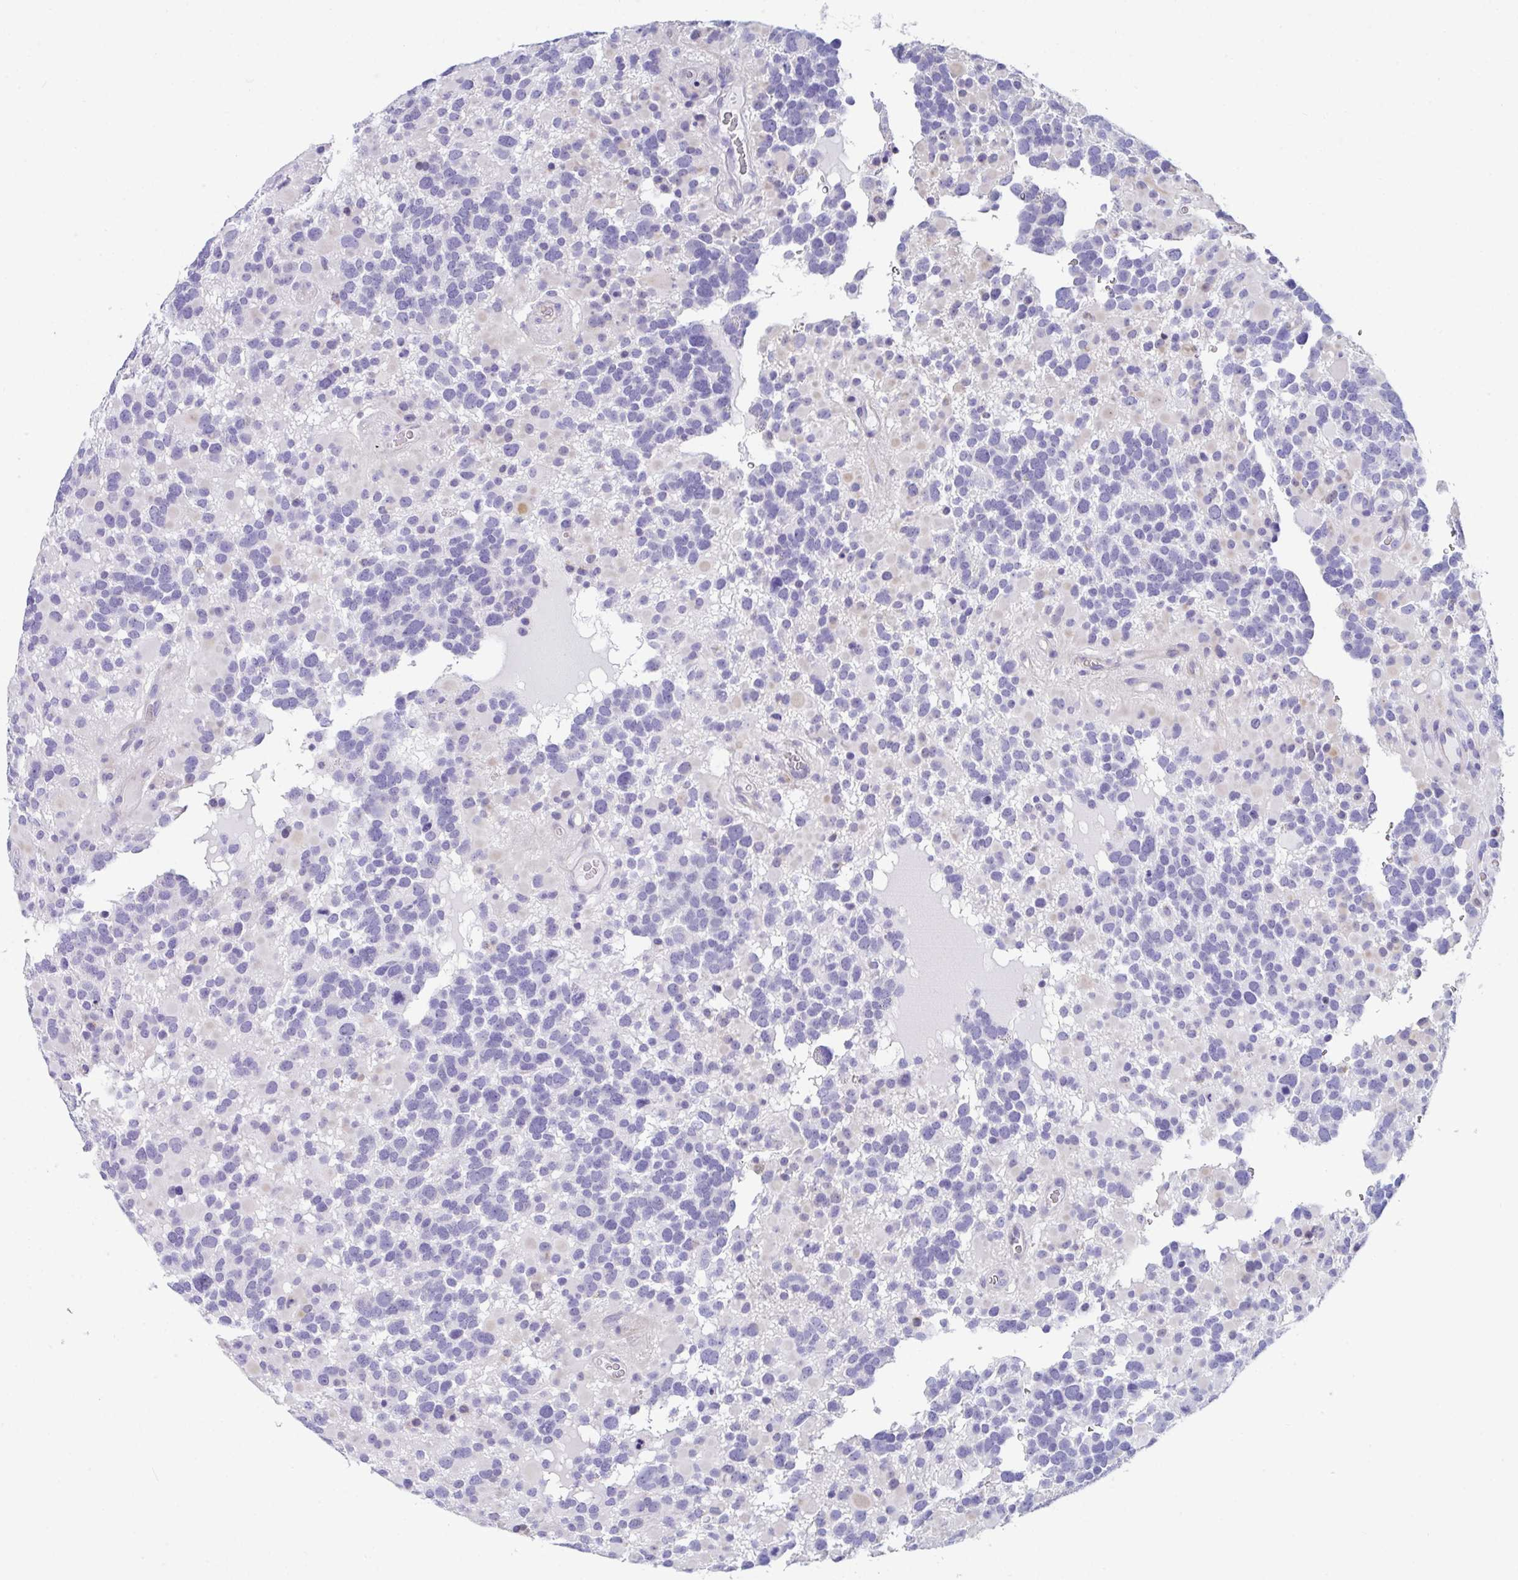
{"staining": {"intensity": "negative", "quantity": "none", "location": "none"}, "tissue": "glioma", "cell_type": "Tumor cells", "image_type": "cancer", "snomed": [{"axis": "morphology", "description": "Glioma, malignant, High grade"}, {"axis": "topography", "description": "Brain"}], "caption": "An image of high-grade glioma (malignant) stained for a protein displays no brown staining in tumor cells.", "gene": "MGAM2", "patient": {"sex": "female", "age": 40}}